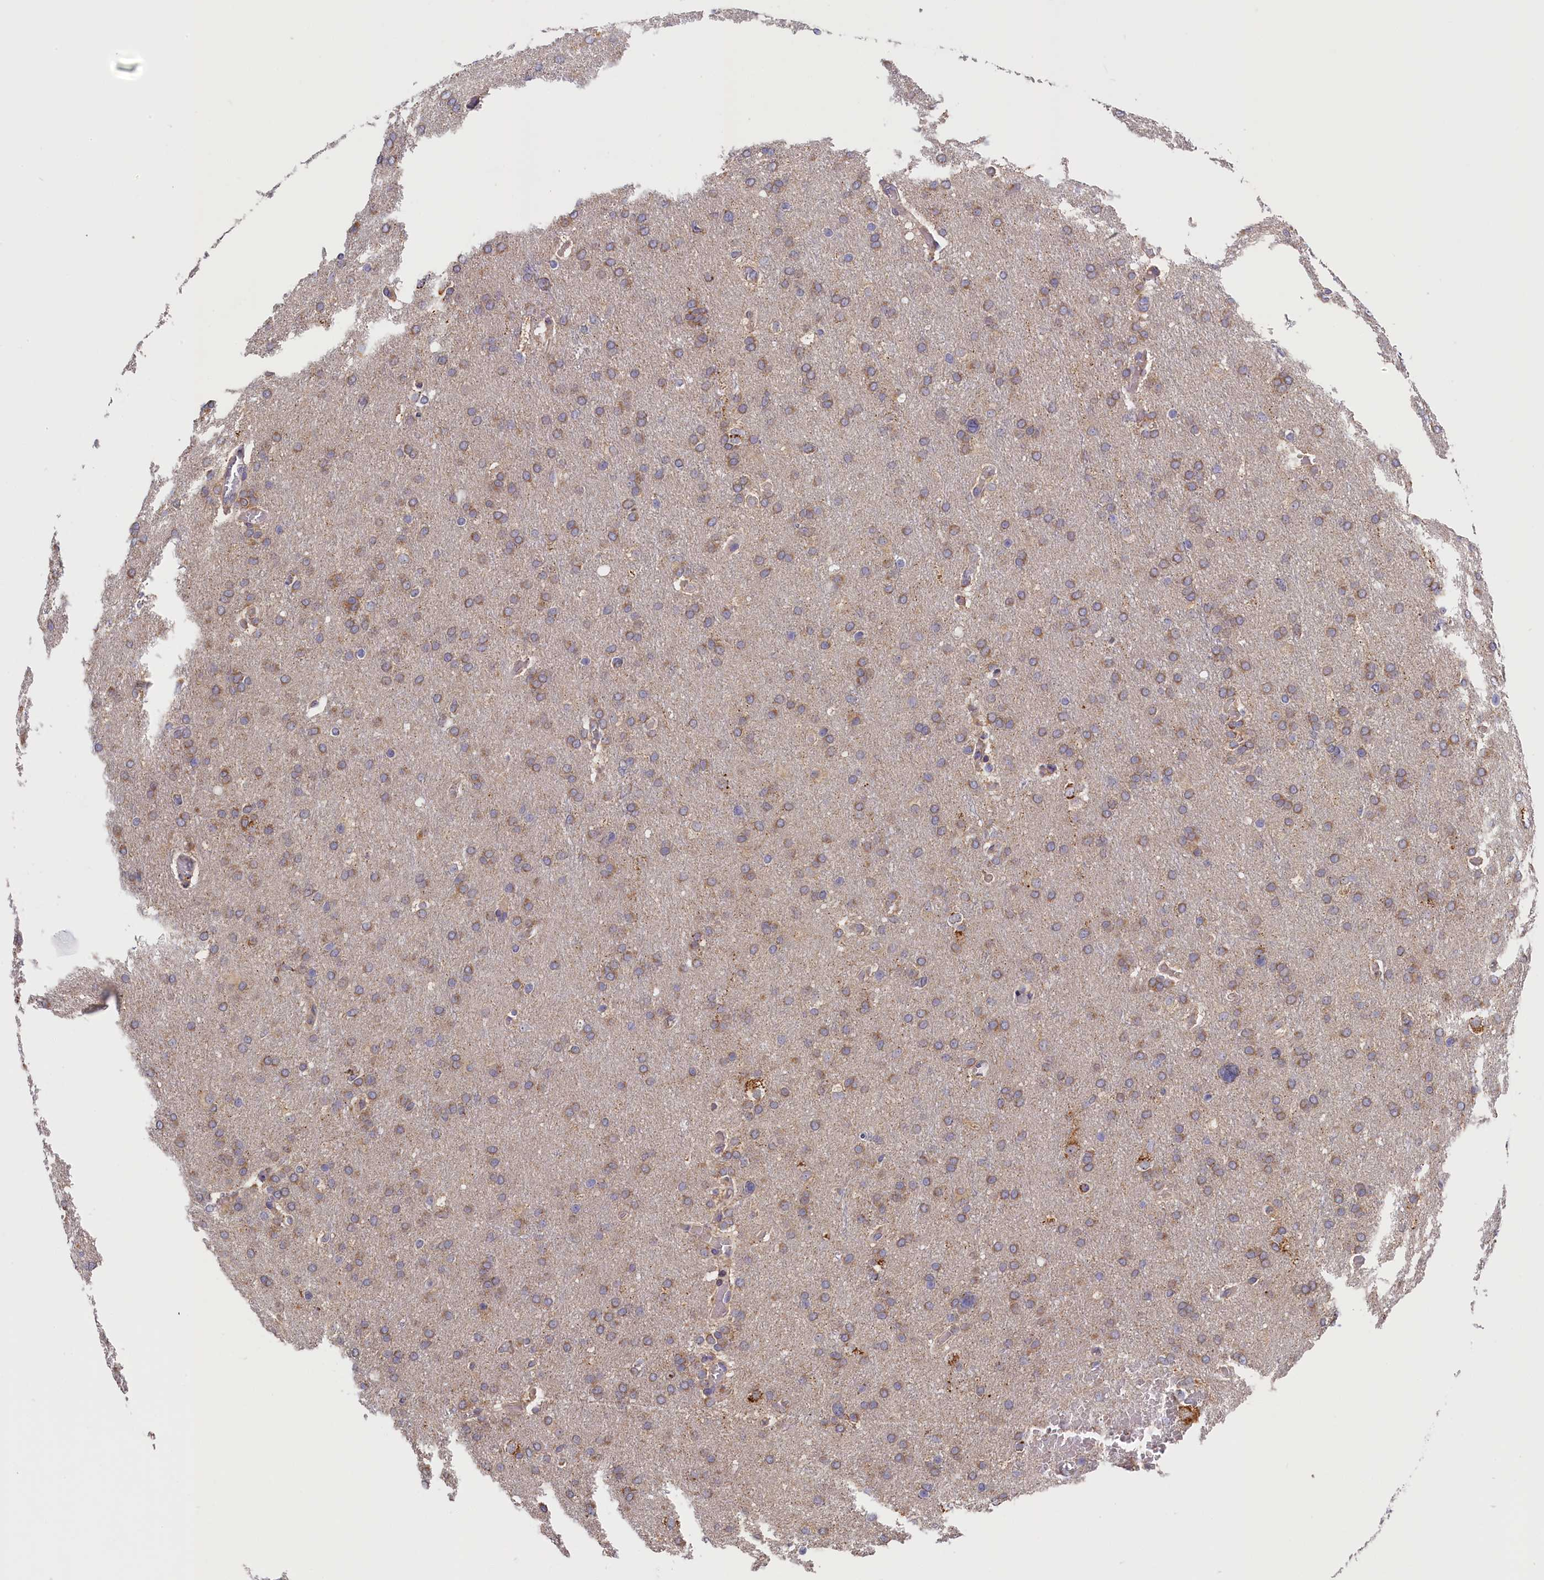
{"staining": {"intensity": "weak", "quantity": ">75%", "location": "cytoplasmic/membranous"}, "tissue": "glioma", "cell_type": "Tumor cells", "image_type": "cancer", "snomed": [{"axis": "morphology", "description": "Glioma, malignant, High grade"}, {"axis": "topography", "description": "Cerebral cortex"}], "caption": "Weak cytoplasmic/membranous expression for a protein is present in about >75% of tumor cells of high-grade glioma (malignant) using immunohistochemistry.", "gene": "CEP44", "patient": {"sex": "female", "age": 36}}